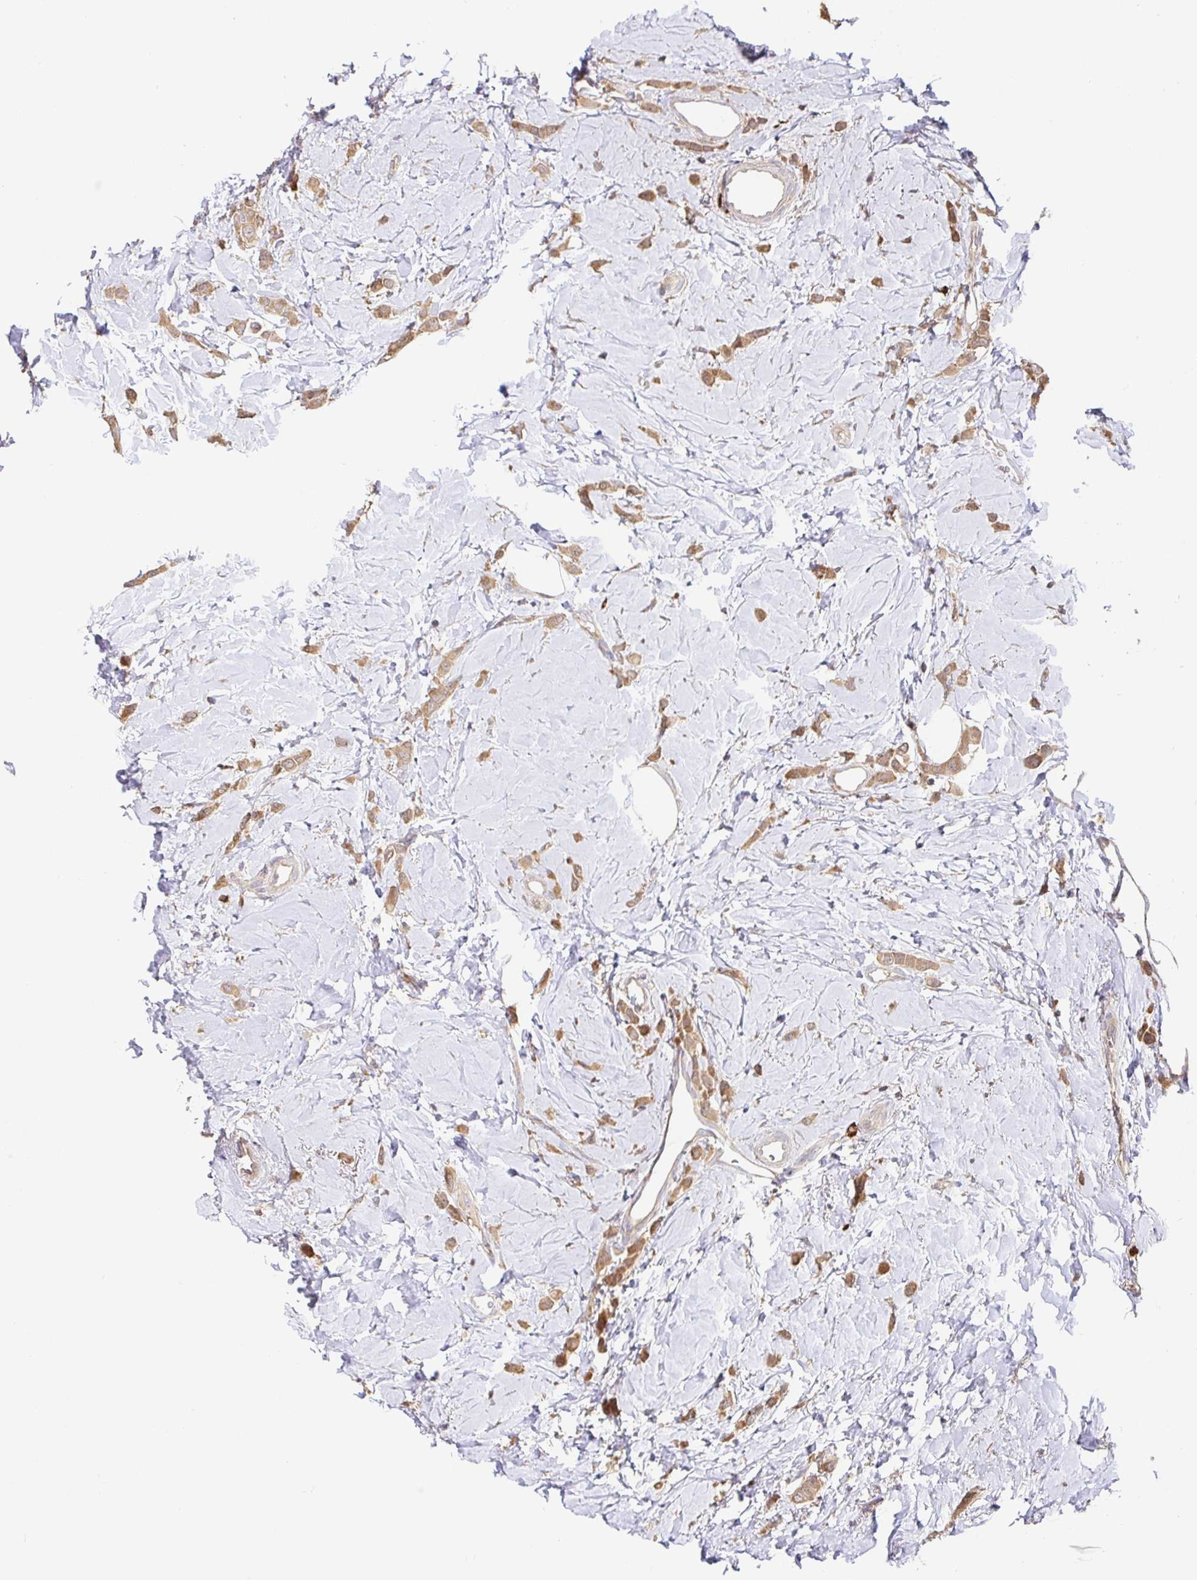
{"staining": {"intensity": "moderate", "quantity": ">75%", "location": "cytoplasmic/membranous"}, "tissue": "breast cancer", "cell_type": "Tumor cells", "image_type": "cancer", "snomed": [{"axis": "morphology", "description": "Lobular carcinoma"}, {"axis": "topography", "description": "Breast"}], "caption": "Immunohistochemical staining of breast cancer reveals medium levels of moderate cytoplasmic/membranous protein staining in about >75% of tumor cells.", "gene": "HAGH", "patient": {"sex": "female", "age": 66}}